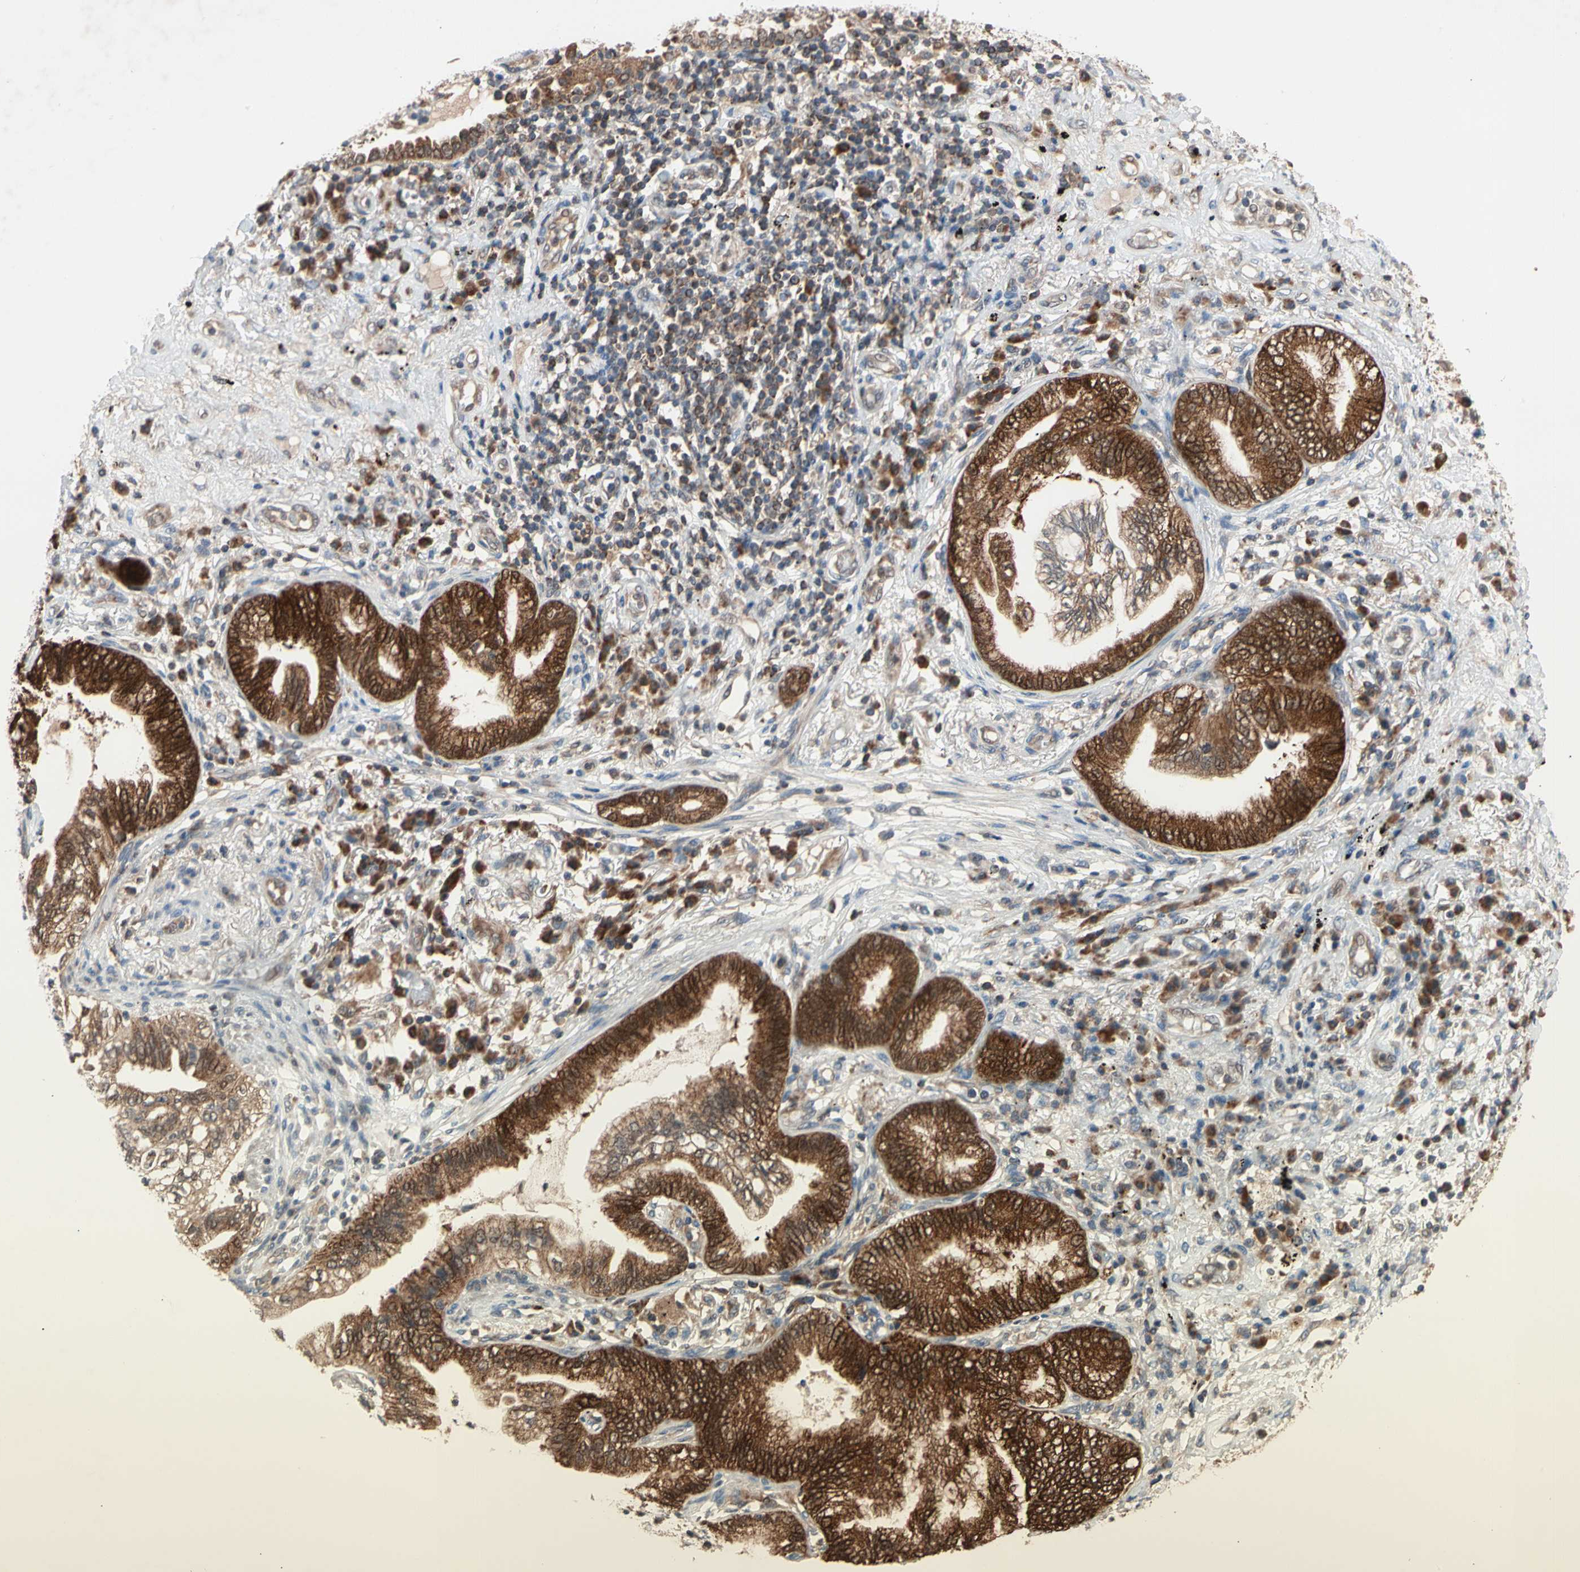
{"staining": {"intensity": "strong", "quantity": ">75%", "location": "cytoplasmic/membranous,nuclear"}, "tissue": "lung cancer", "cell_type": "Tumor cells", "image_type": "cancer", "snomed": [{"axis": "morphology", "description": "Normal tissue, NOS"}, {"axis": "morphology", "description": "Adenocarcinoma, NOS"}, {"axis": "topography", "description": "Bronchus"}, {"axis": "topography", "description": "Lung"}], "caption": "Lung adenocarcinoma stained for a protein exhibits strong cytoplasmic/membranous and nuclear positivity in tumor cells.", "gene": "MTHFS", "patient": {"sex": "female", "age": 70}}